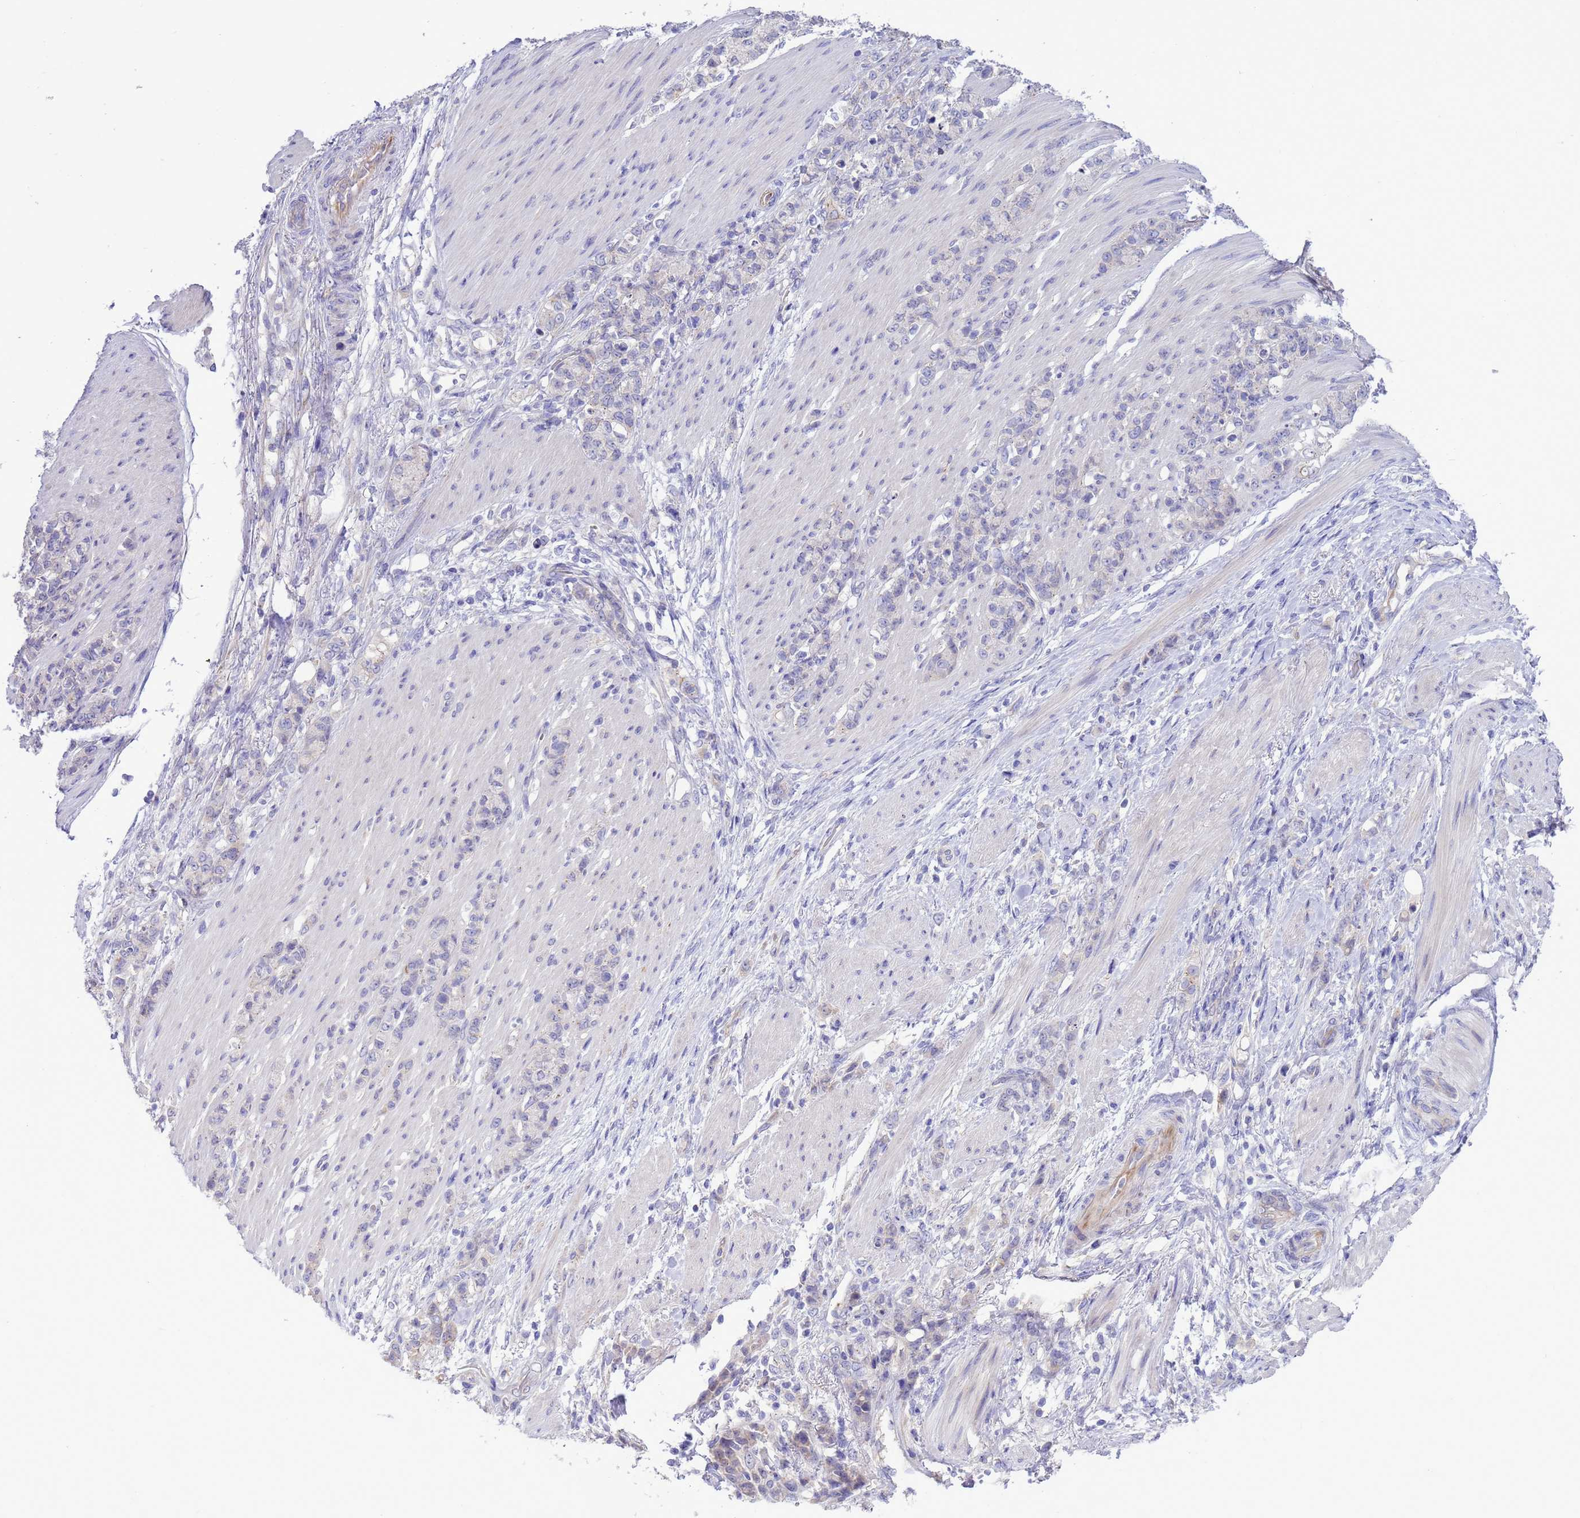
{"staining": {"intensity": "negative", "quantity": "none", "location": "none"}, "tissue": "stomach cancer", "cell_type": "Tumor cells", "image_type": "cancer", "snomed": [{"axis": "morphology", "description": "Adenocarcinoma, NOS"}, {"axis": "topography", "description": "Stomach"}], "caption": "This is a histopathology image of immunohistochemistry (IHC) staining of stomach cancer, which shows no expression in tumor cells. (Brightfield microscopy of DAB (3,3'-diaminobenzidine) IHC at high magnification).", "gene": "GJA10", "patient": {"sex": "female", "age": 79}}